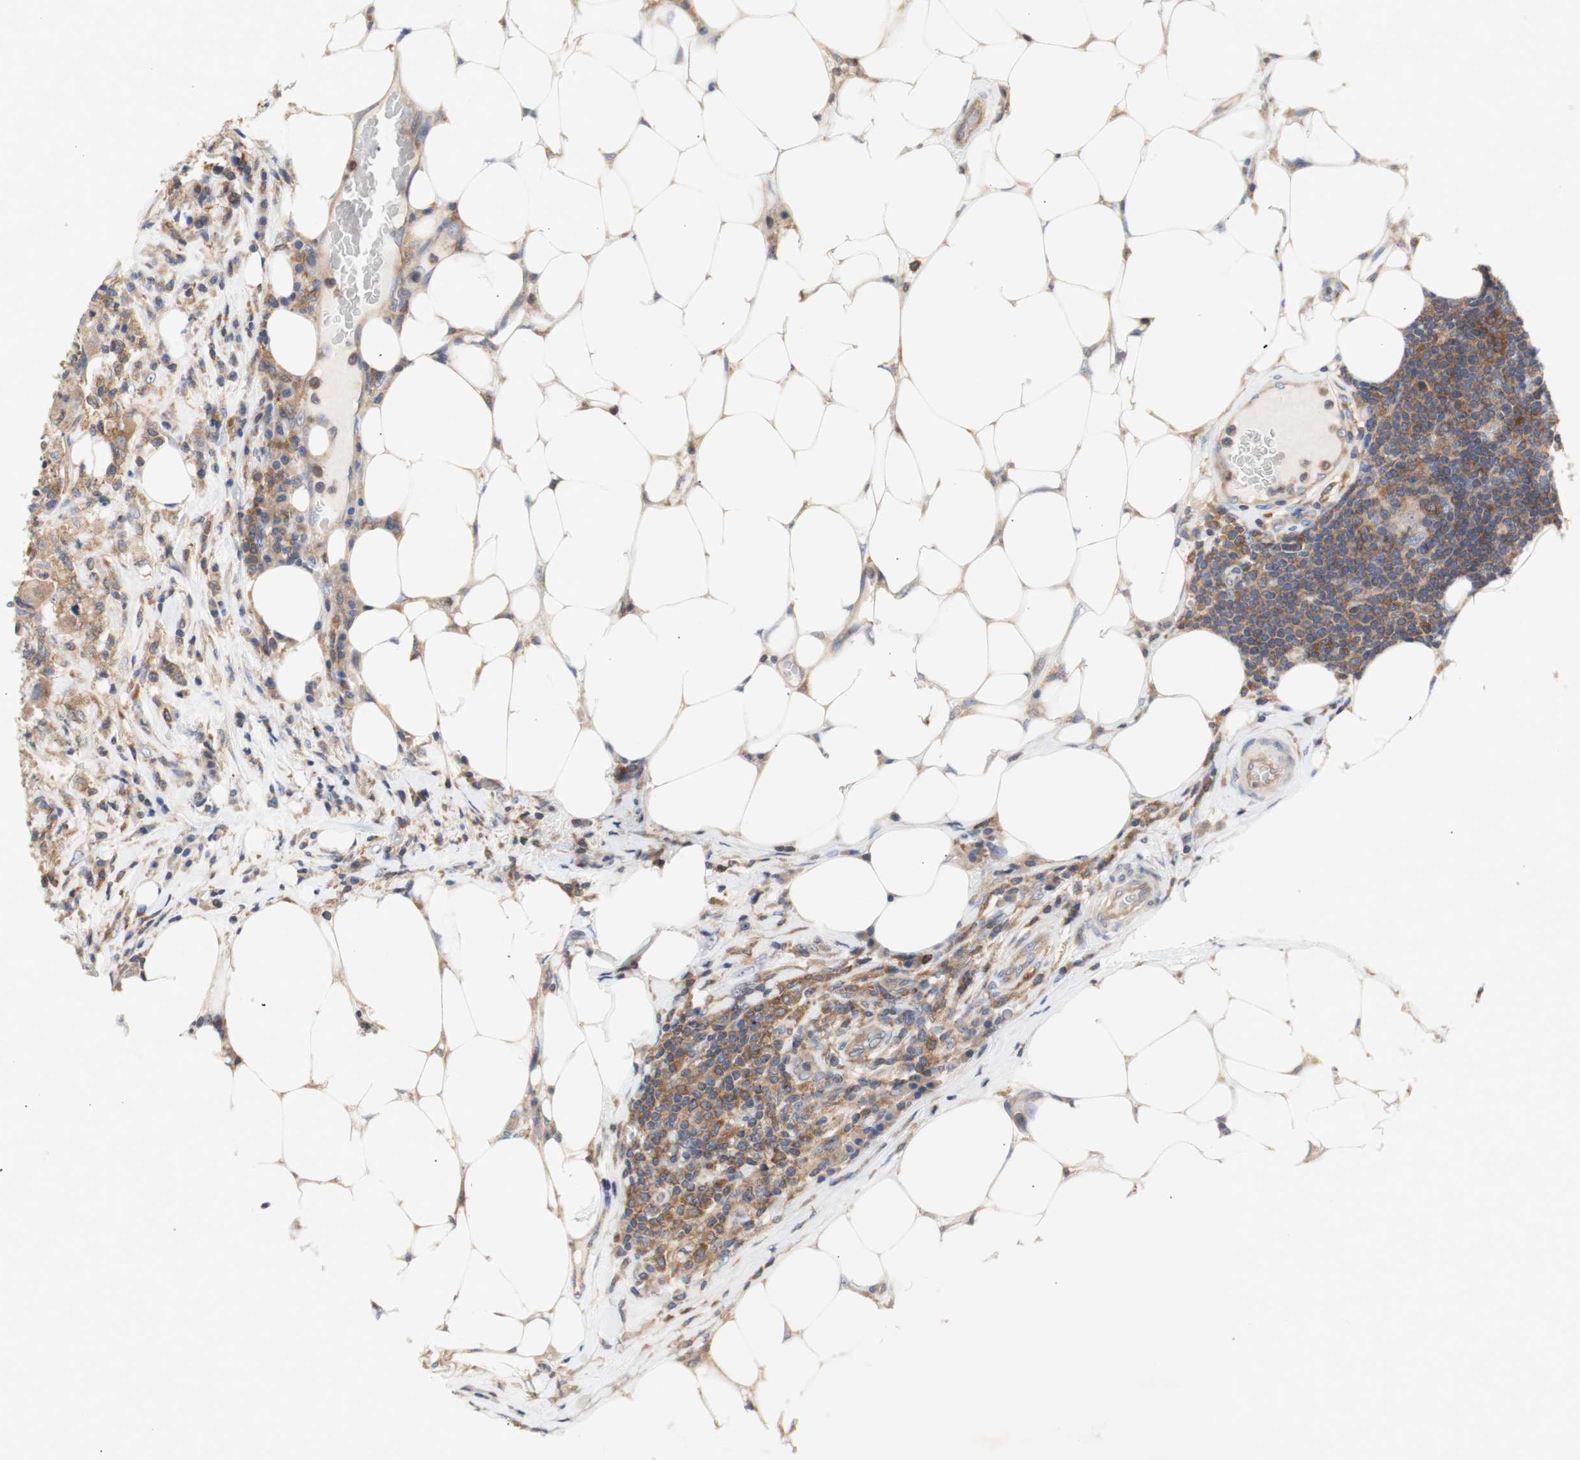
{"staining": {"intensity": "moderate", "quantity": ">75%", "location": "cytoplasmic/membranous"}, "tissue": "colorectal cancer", "cell_type": "Tumor cells", "image_type": "cancer", "snomed": [{"axis": "morphology", "description": "Adenocarcinoma, NOS"}, {"axis": "topography", "description": "Colon"}], "caption": "Protein staining shows moderate cytoplasmic/membranous positivity in approximately >75% of tumor cells in colorectal cancer (adenocarcinoma).", "gene": "IKBKG", "patient": {"sex": "male", "age": 71}}